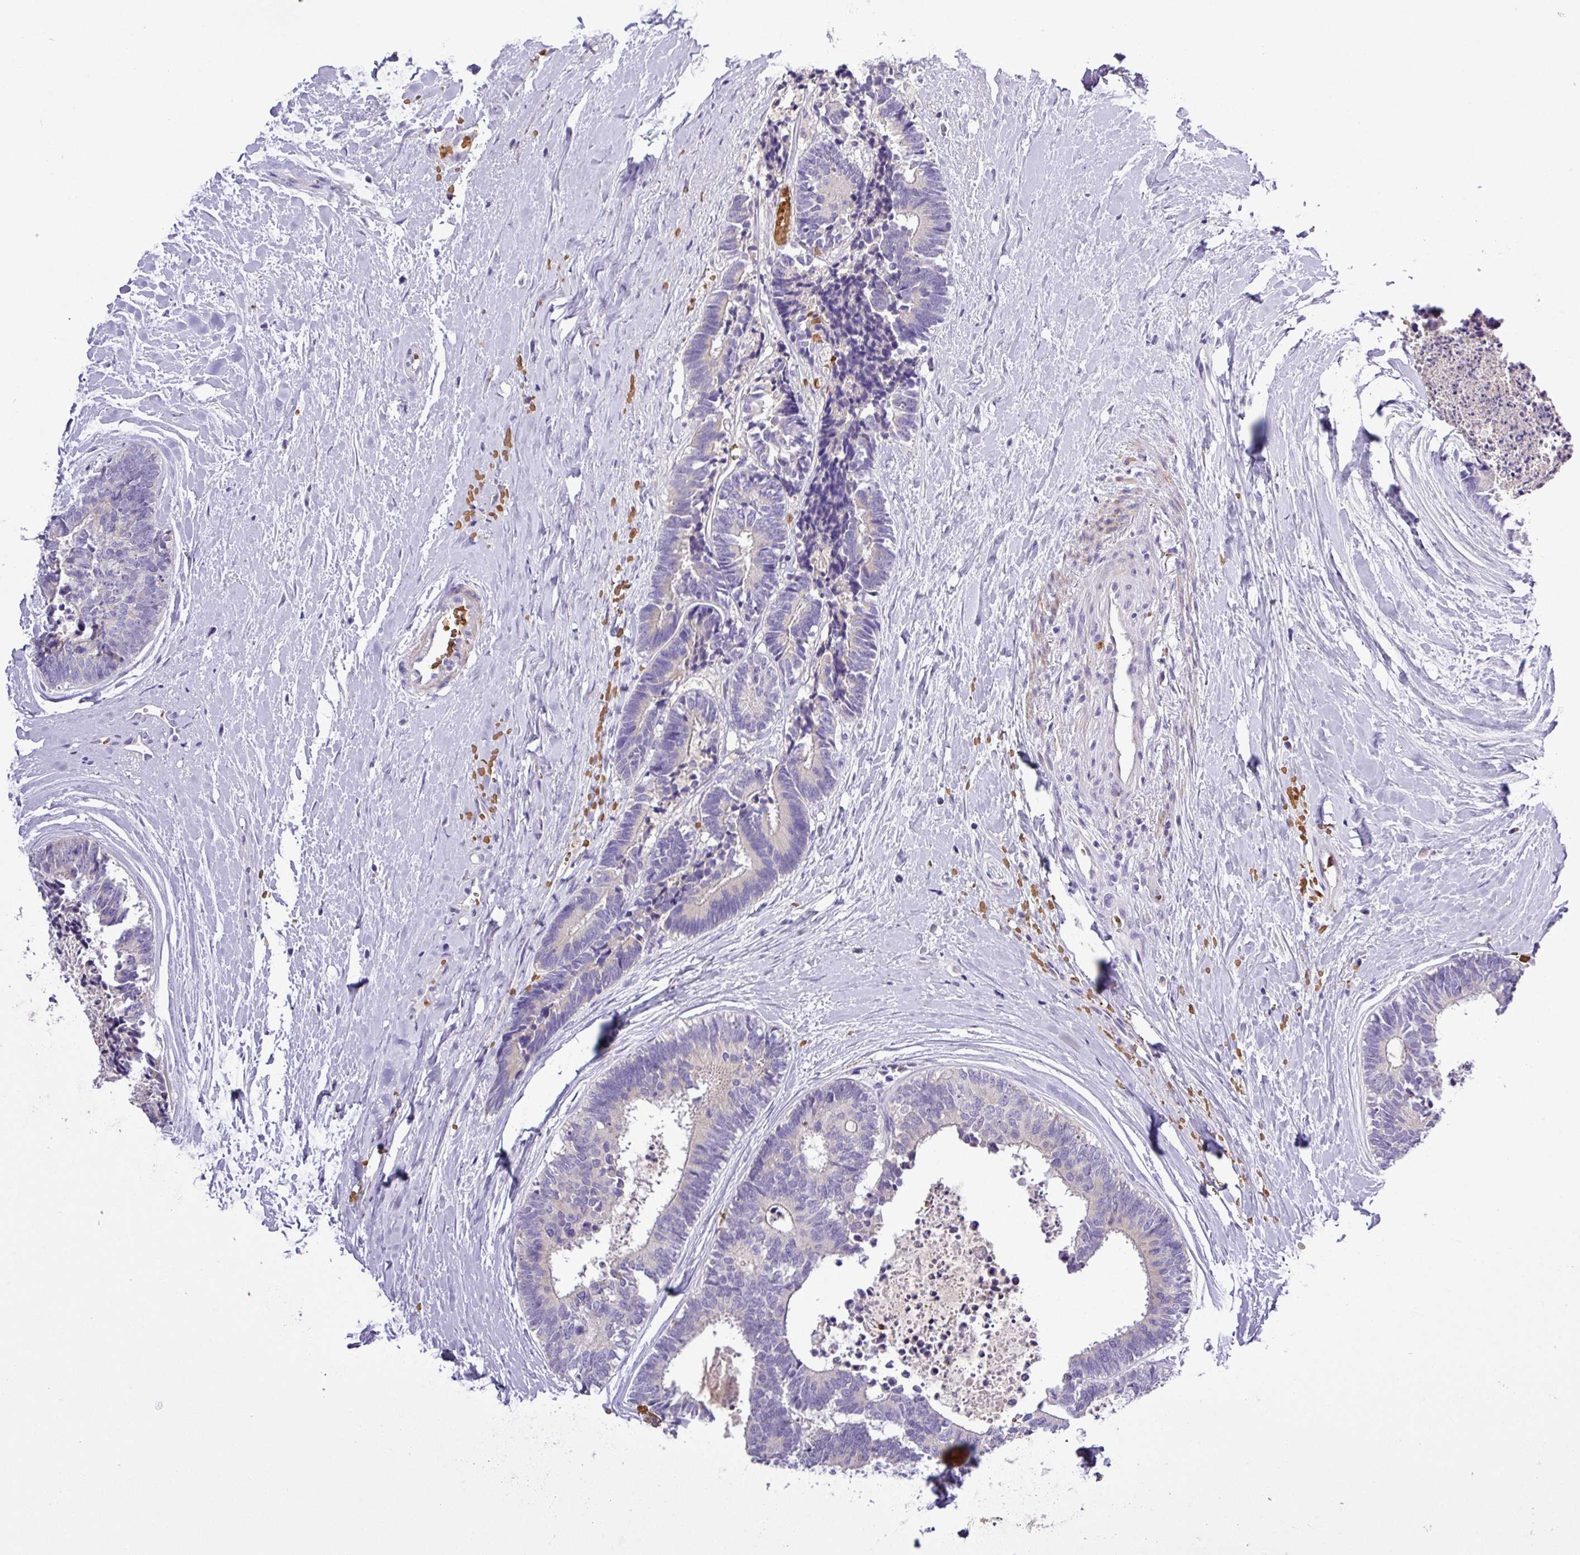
{"staining": {"intensity": "negative", "quantity": "none", "location": "none"}, "tissue": "colorectal cancer", "cell_type": "Tumor cells", "image_type": "cancer", "snomed": [{"axis": "morphology", "description": "Adenocarcinoma, NOS"}, {"axis": "topography", "description": "Colon"}, {"axis": "topography", "description": "Rectum"}], "caption": "Tumor cells show no significant staining in adenocarcinoma (colorectal).", "gene": "MGAT4B", "patient": {"sex": "male", "age": 57}}